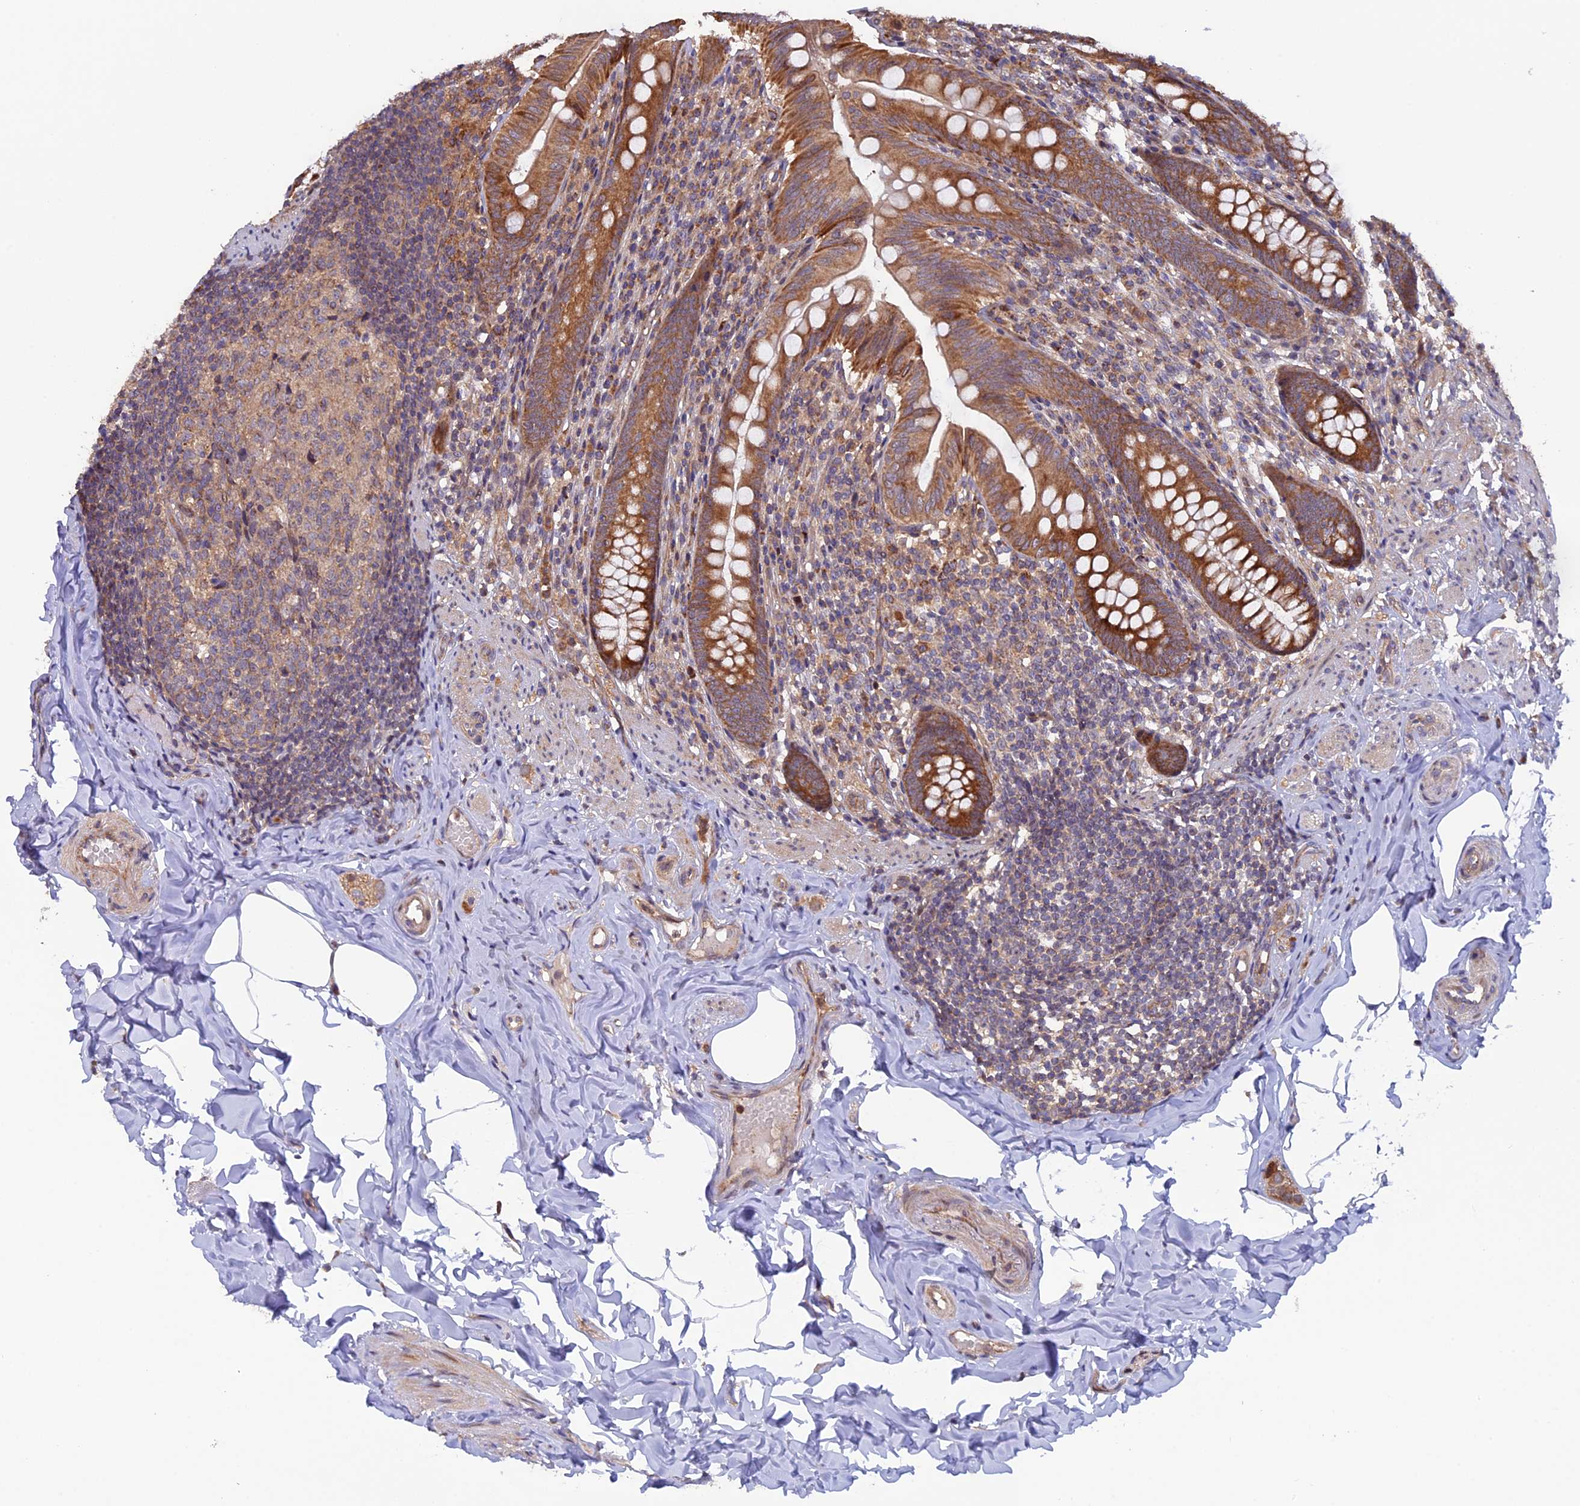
{"staining": {"intensity": "strong", "quantity": ">75%", "location": "cytoplasmic/membranous"}, "tissue": "appendix", "cell_type": "Glandular cells", "image_type": "normal", "snomed": [{"axis": "morphology", "description": "Normal tissue, NOS"}, {"axis": "topography", "description": "Appendix"}], "caption": "Immunohistochemistry image of normal appendix stained for a protein (brown), which reveals high levels of strong cytoplasmic/membranous staining in about >75% of glandular cells.", "gene": "FERMT1", "patient": {"sex": "male", "age": 55}}